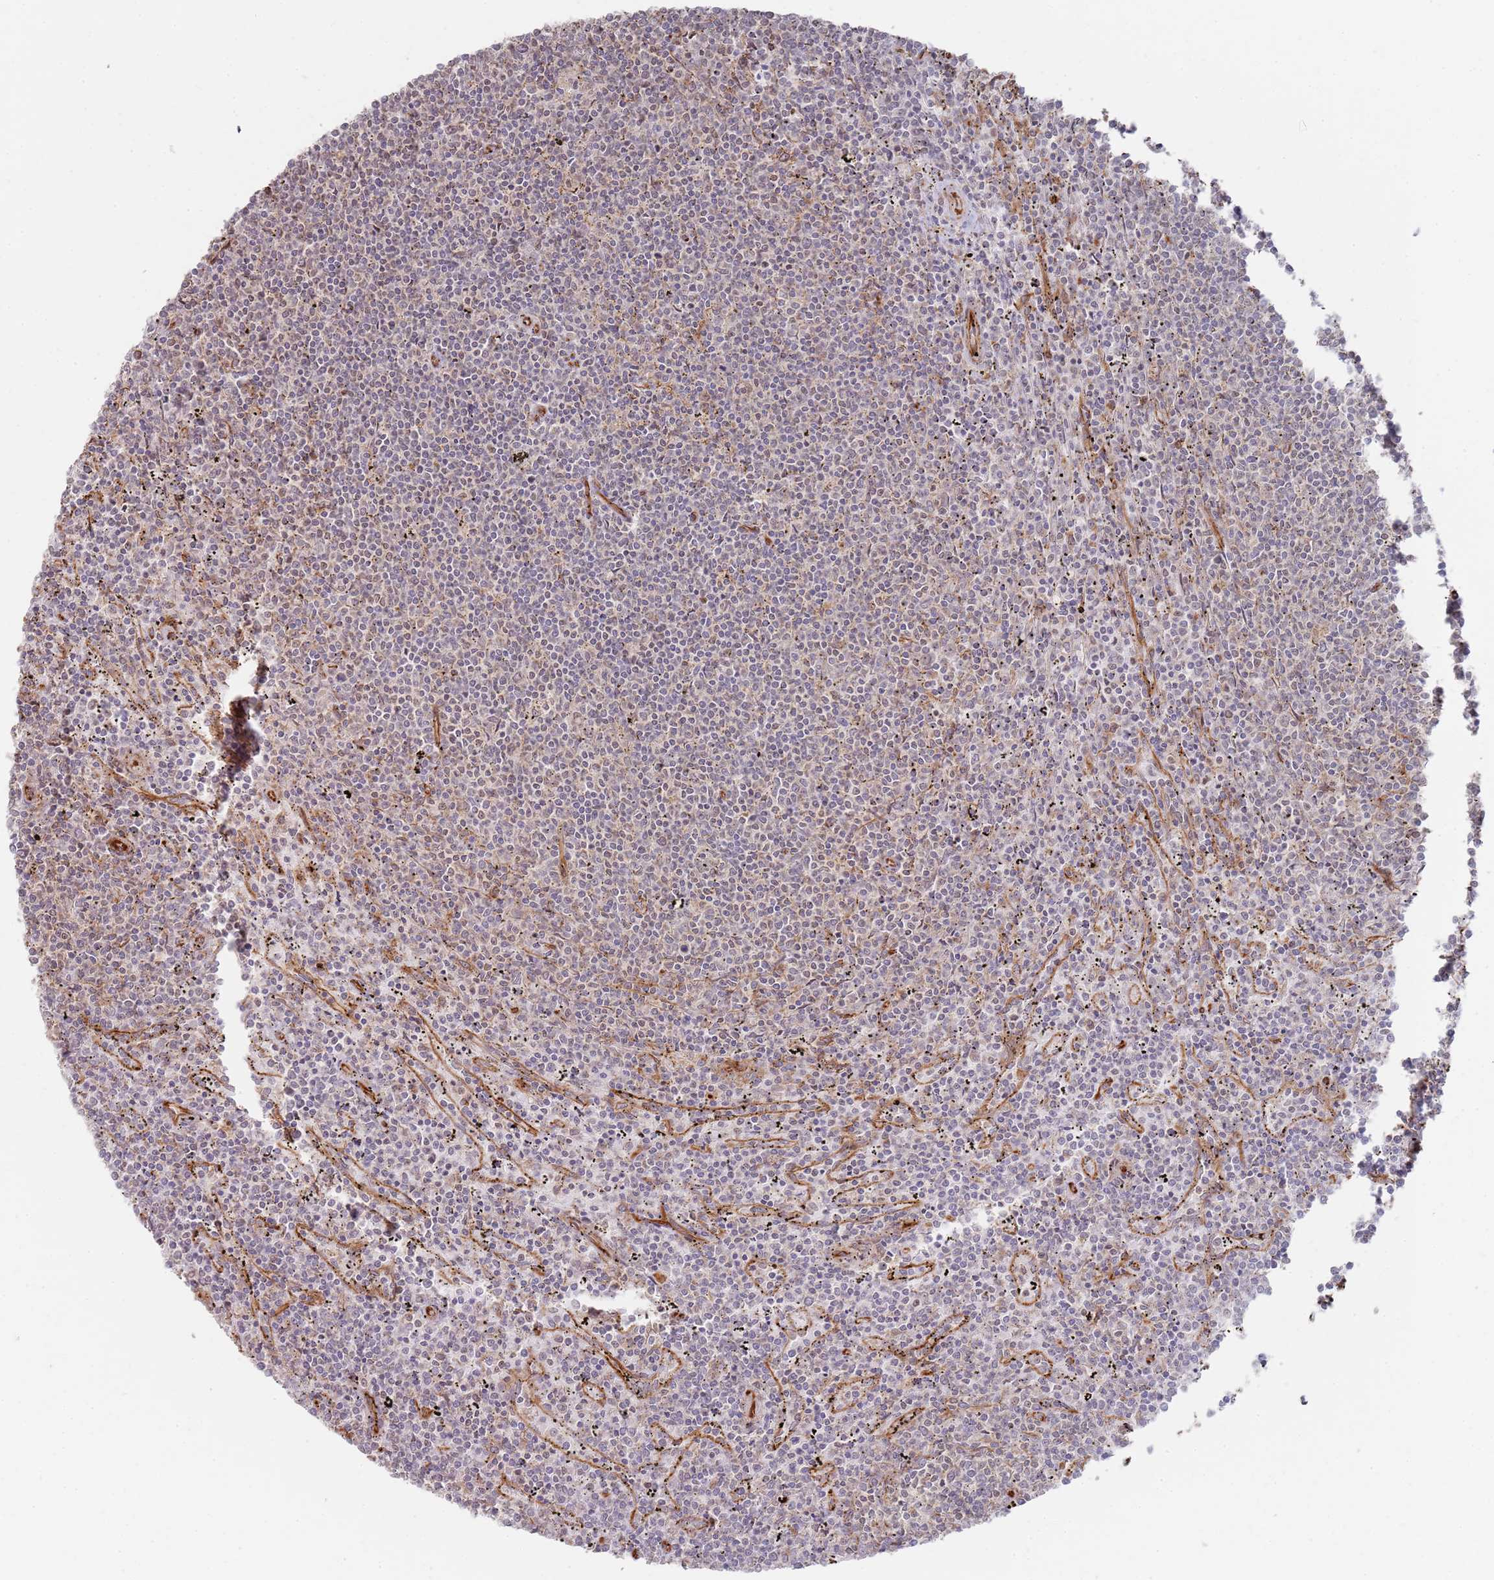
{"staining": {"intensity": "negative", "quantity": "none", "location": "none"}, "tissue": "lymphoma", "cell_type": "Tumor cells", "image_type": "cancer", "snomed": [{"axis": "morphology", "description": "Malignant lymphoma, non-Hodgkin's type, Low grade"}, {"axis": "topography", "description": "Spleen"}], "caption": "Immunohistochemical staining of human lymphoma demonstrates no significant expression in tumor cells. Brightfield microscopy of immunohistochemistry (IHC) stained with DAB (3,3'-diaminobenzidine) (brown) and hematoxylin (blue), captured at high magnification.", "gene": "PHF21A", "patient": {"sex": "female", "age": 50}}